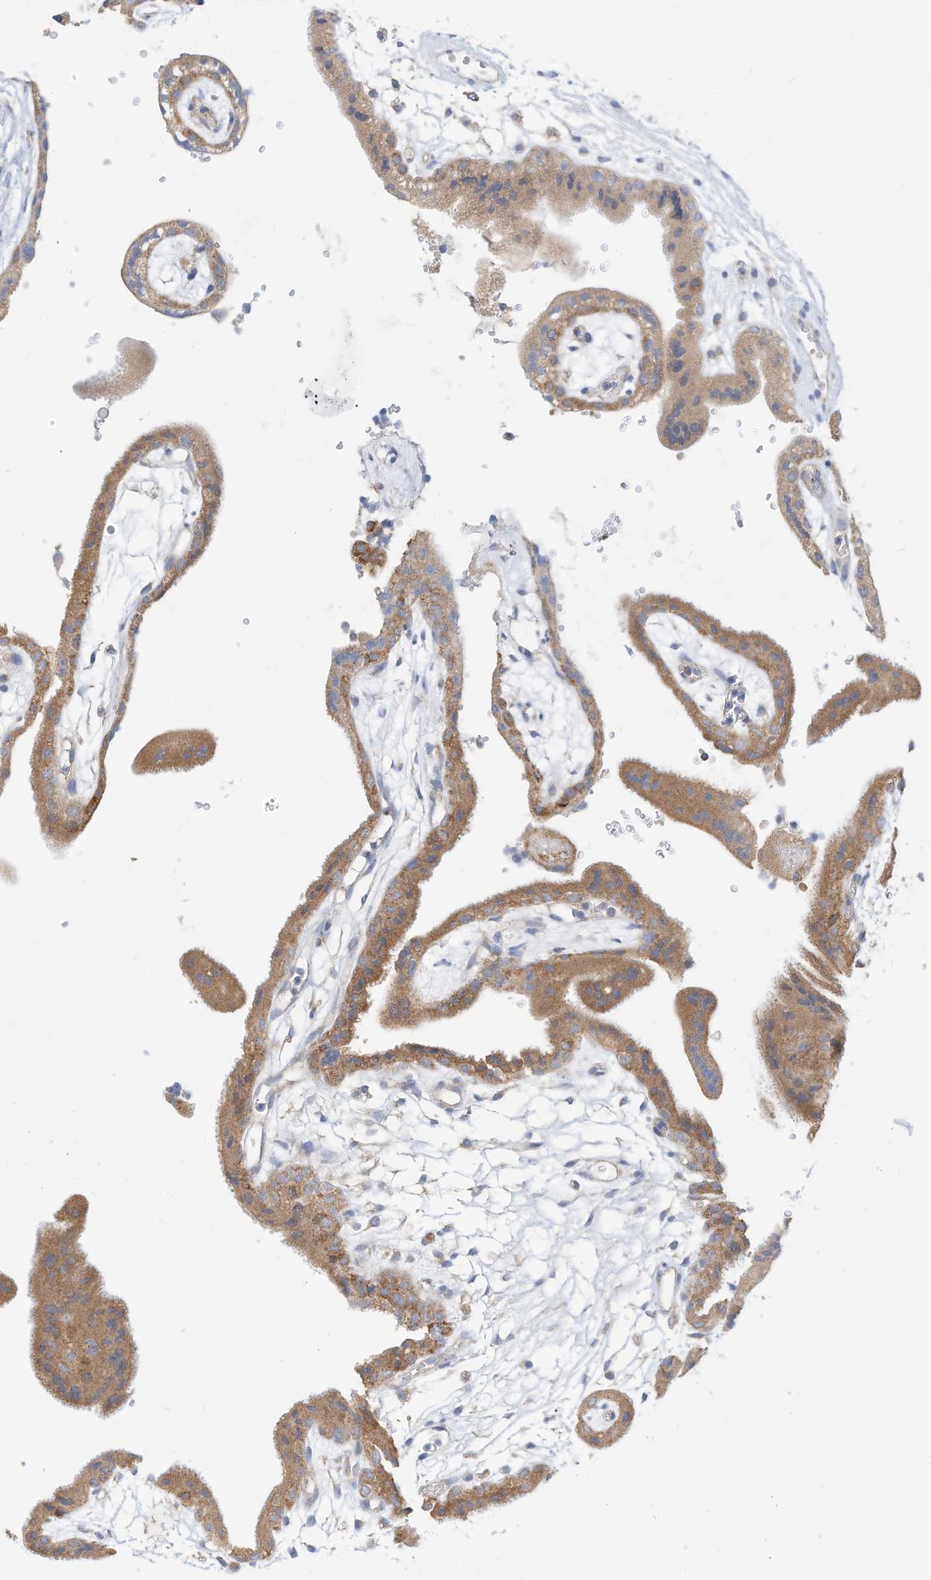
{"staining": {"intensity": "weak", "quantity": "25%-75%", "location": "cytoplasmic/membranous"}, "tissue": "placenta", "cell_type": "Decidual cells", "image_type": "normal", "snomed": [{"axis": "morphology", "description": "Normal tissue, NOS"}, {"axis": "topography", "description": "Placenta"}], "caption": "Human placenta stained for a protein (brown) shows weak cytoplasmic/membranous positive positivity in about 25%-75% of decidual cells.", "gene": "RHOH", "patient": {"sex": "female", "age": 18}}